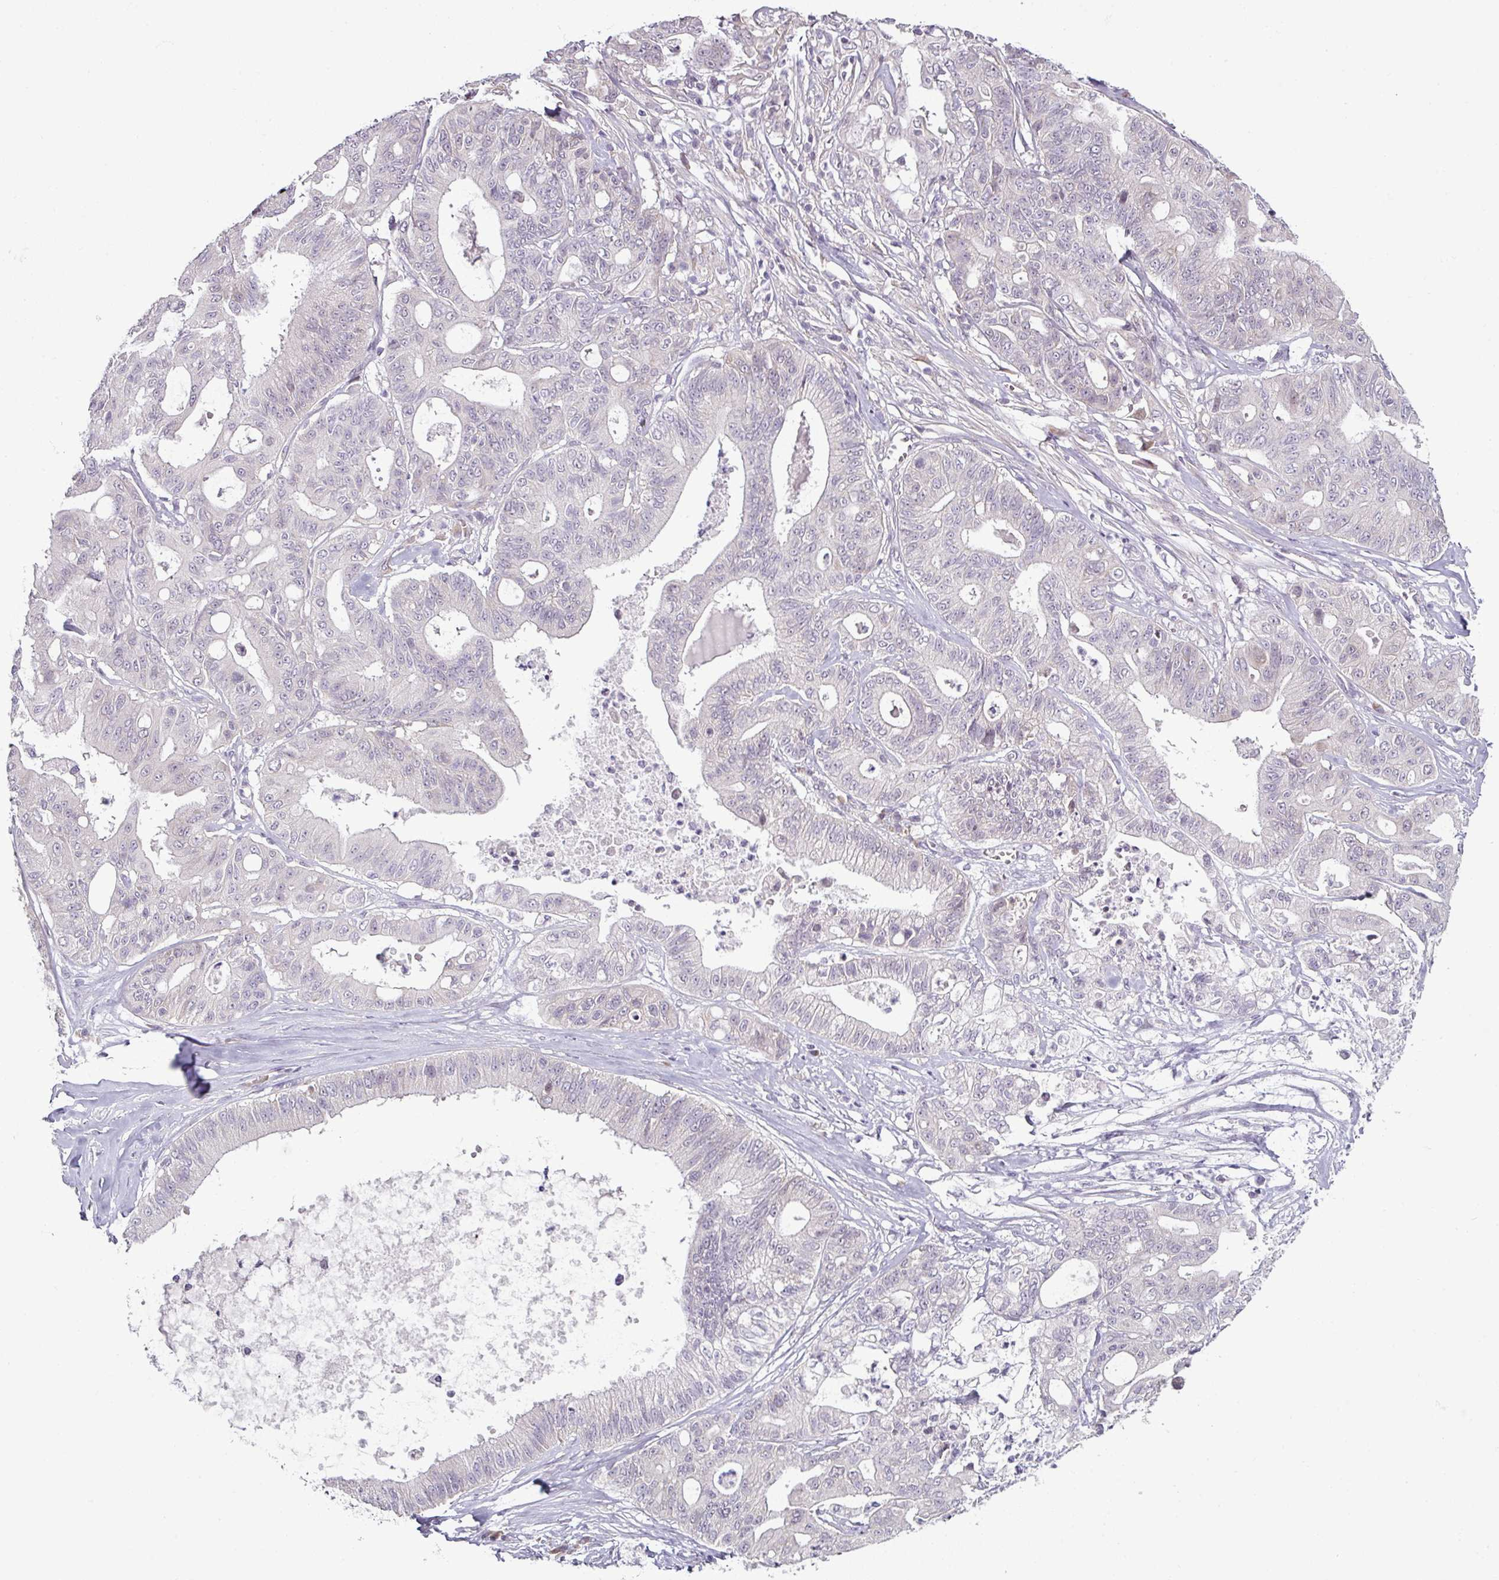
{"staining": {"intensity": "negative", "quantity": "none", "location": "none"}, "tissue": "ovarian cancer", "cell_type": "Tumor cells", "image_type": "cancer", "snomed": [{"axis": "morphology", "description": "Cystadenocarcinoma, mucinous, NOS"}, {"axis": "topography", "description": "Ovary"}], "caption": "A high-resolution image shows IHC staining of ovarian mucinous cystadenocarcinoma, which reveals no significant expression in tumor cells.", "gene": "OR52D1", "patient": {"sex": "female", "age": 70}}